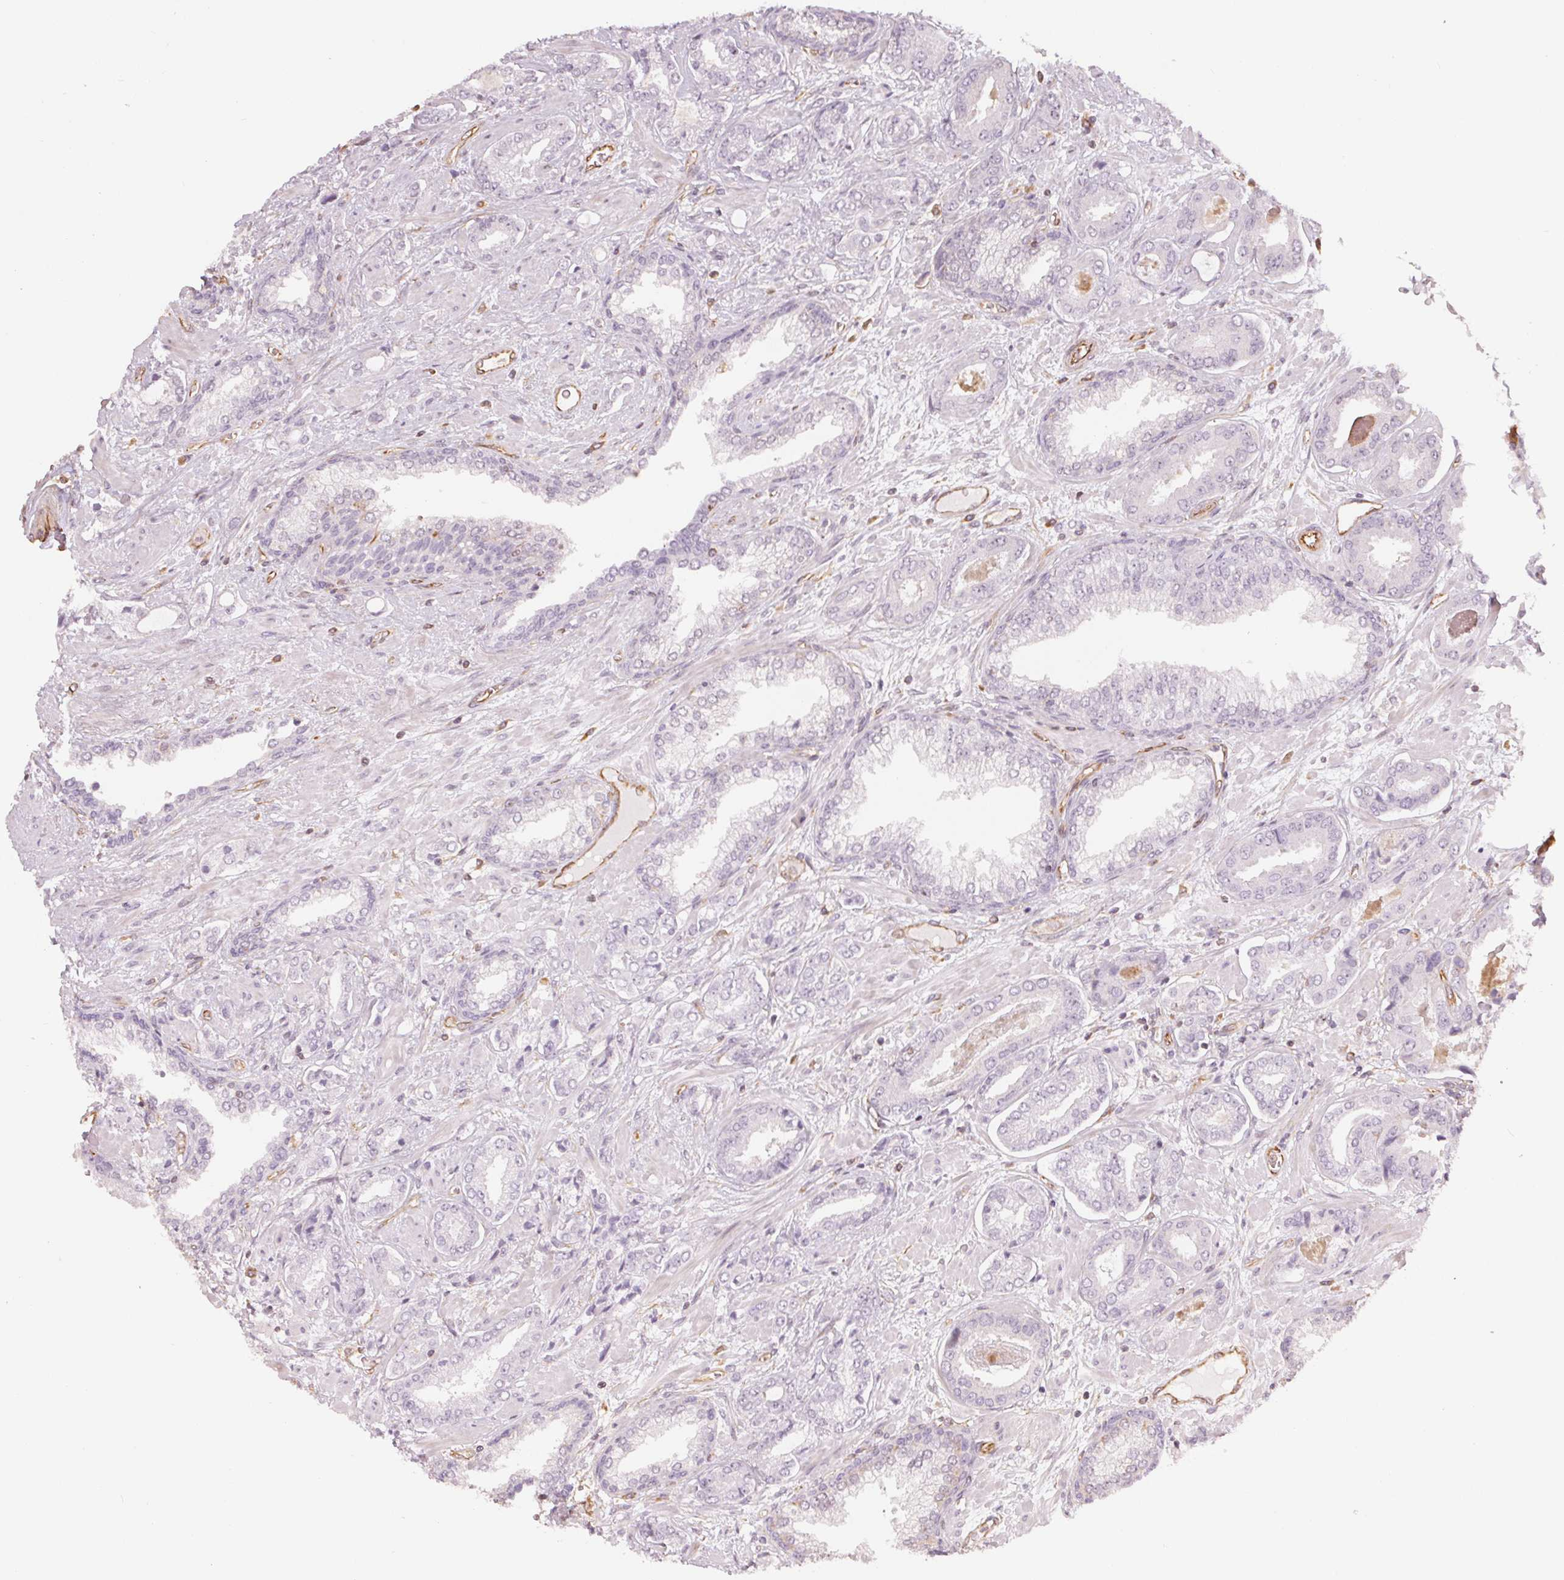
{"staining": {"intensity": "negative", "quantity": "none", "location": "none"}, "tissue": "prostate cancer", "cell_type": "Tumor cells", "image_type": "cancer", "snomed": [{"axis": "morphology", "description": "Adenocarcinoma, Low grade"}, {"axis": "topography", "description": "Prostate"}], "caption": "Prostate cancer was stained to show a protein in brown. There is no significant staining in tumor cells.", "gene": "FOXR2", "patient": {"sex": "male", "age": 61}}